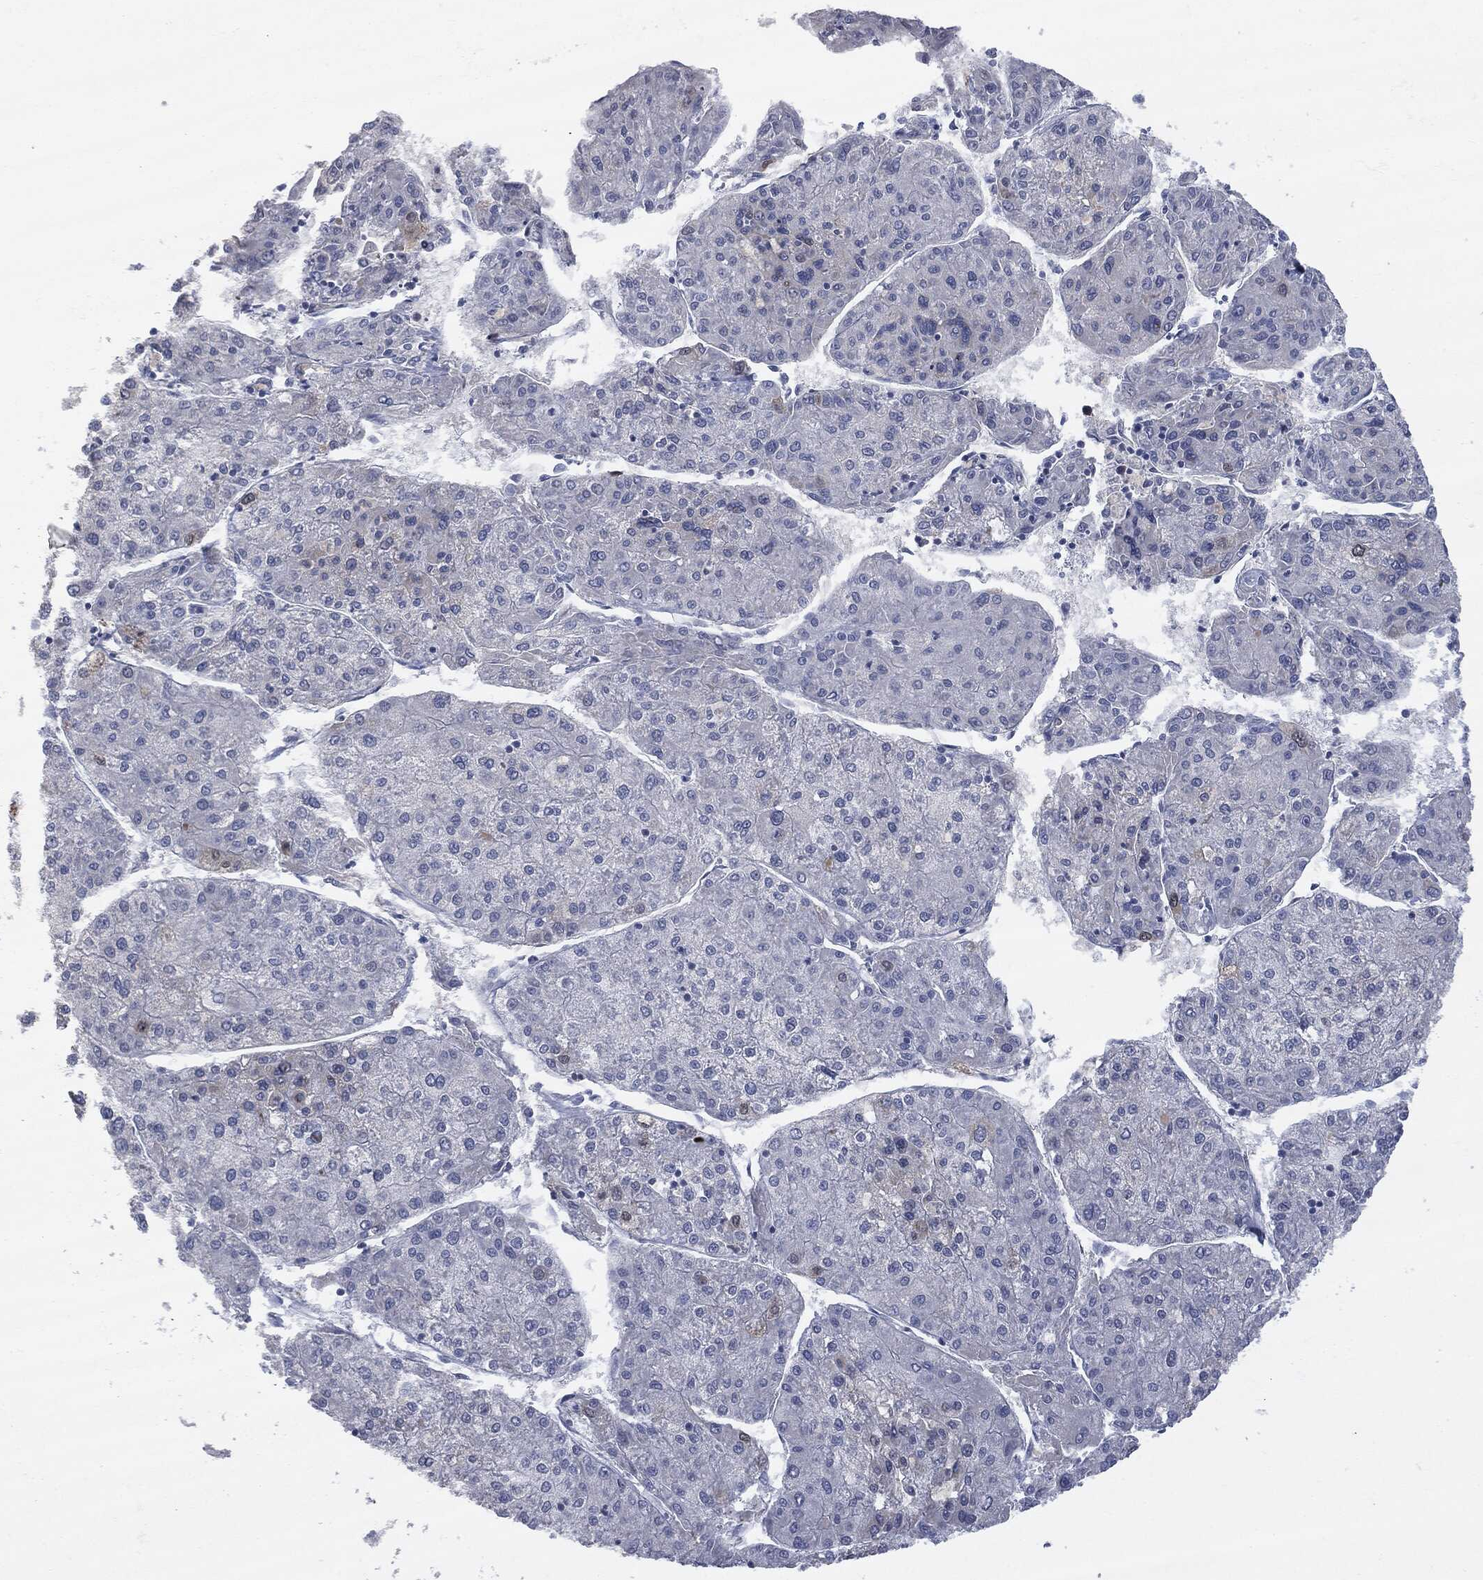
{"staining": {"intensity": "negative", "quantity": "none", "location": "none"}, "tissue": "liver cancer", "cell_type": "Tumor cells", "image_type": "cancer", "snomed": [{"axis": "morphology", "description": "Carcinoma, Hepatocellular, NOS"}, {"axis": "topography", "description": "Liver"}], "caption": "Histopathology image shows no significant protein positivity in tumor cells of liver cancer.", "gene": "UBE2C", "patient": {"sex": "male", "age": 72}}